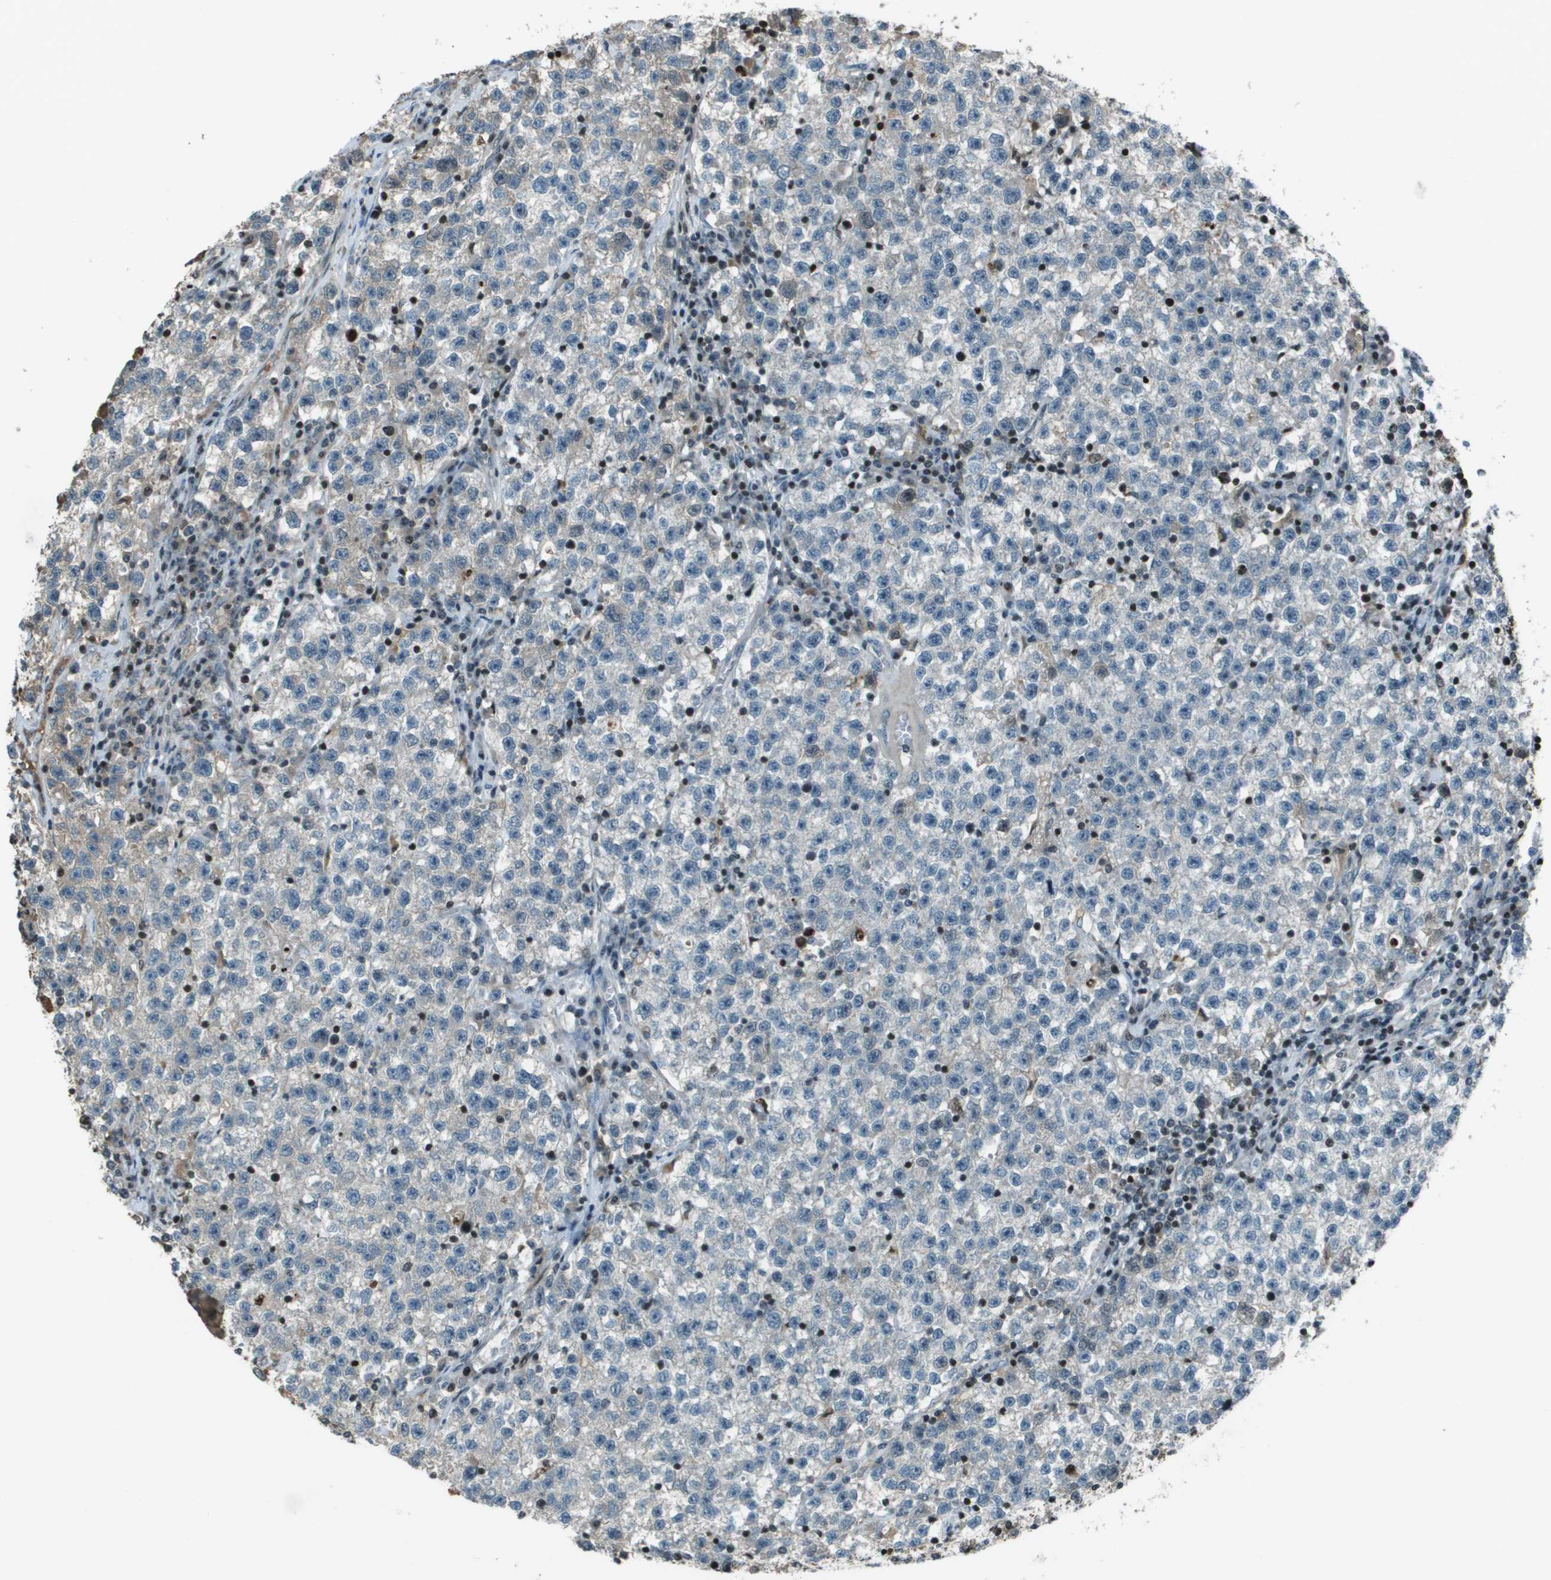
{"staining": {"intensity": "negative", "quantity": "none", "location": "none"}, "tissue": "testis cancer", "cell_type": "Tumor cells", "image_type": "cancer", "snomed": [{"axis": "morphology", "description": "Seminoma, NOS"}, {"axis": "topography", "description": "Testis"}], "caption": "IHC of testis seminoma exhibits no expression in tumor cells.", "gene": "CXCL12", "patient": {"sex": "male", "age": 22}}